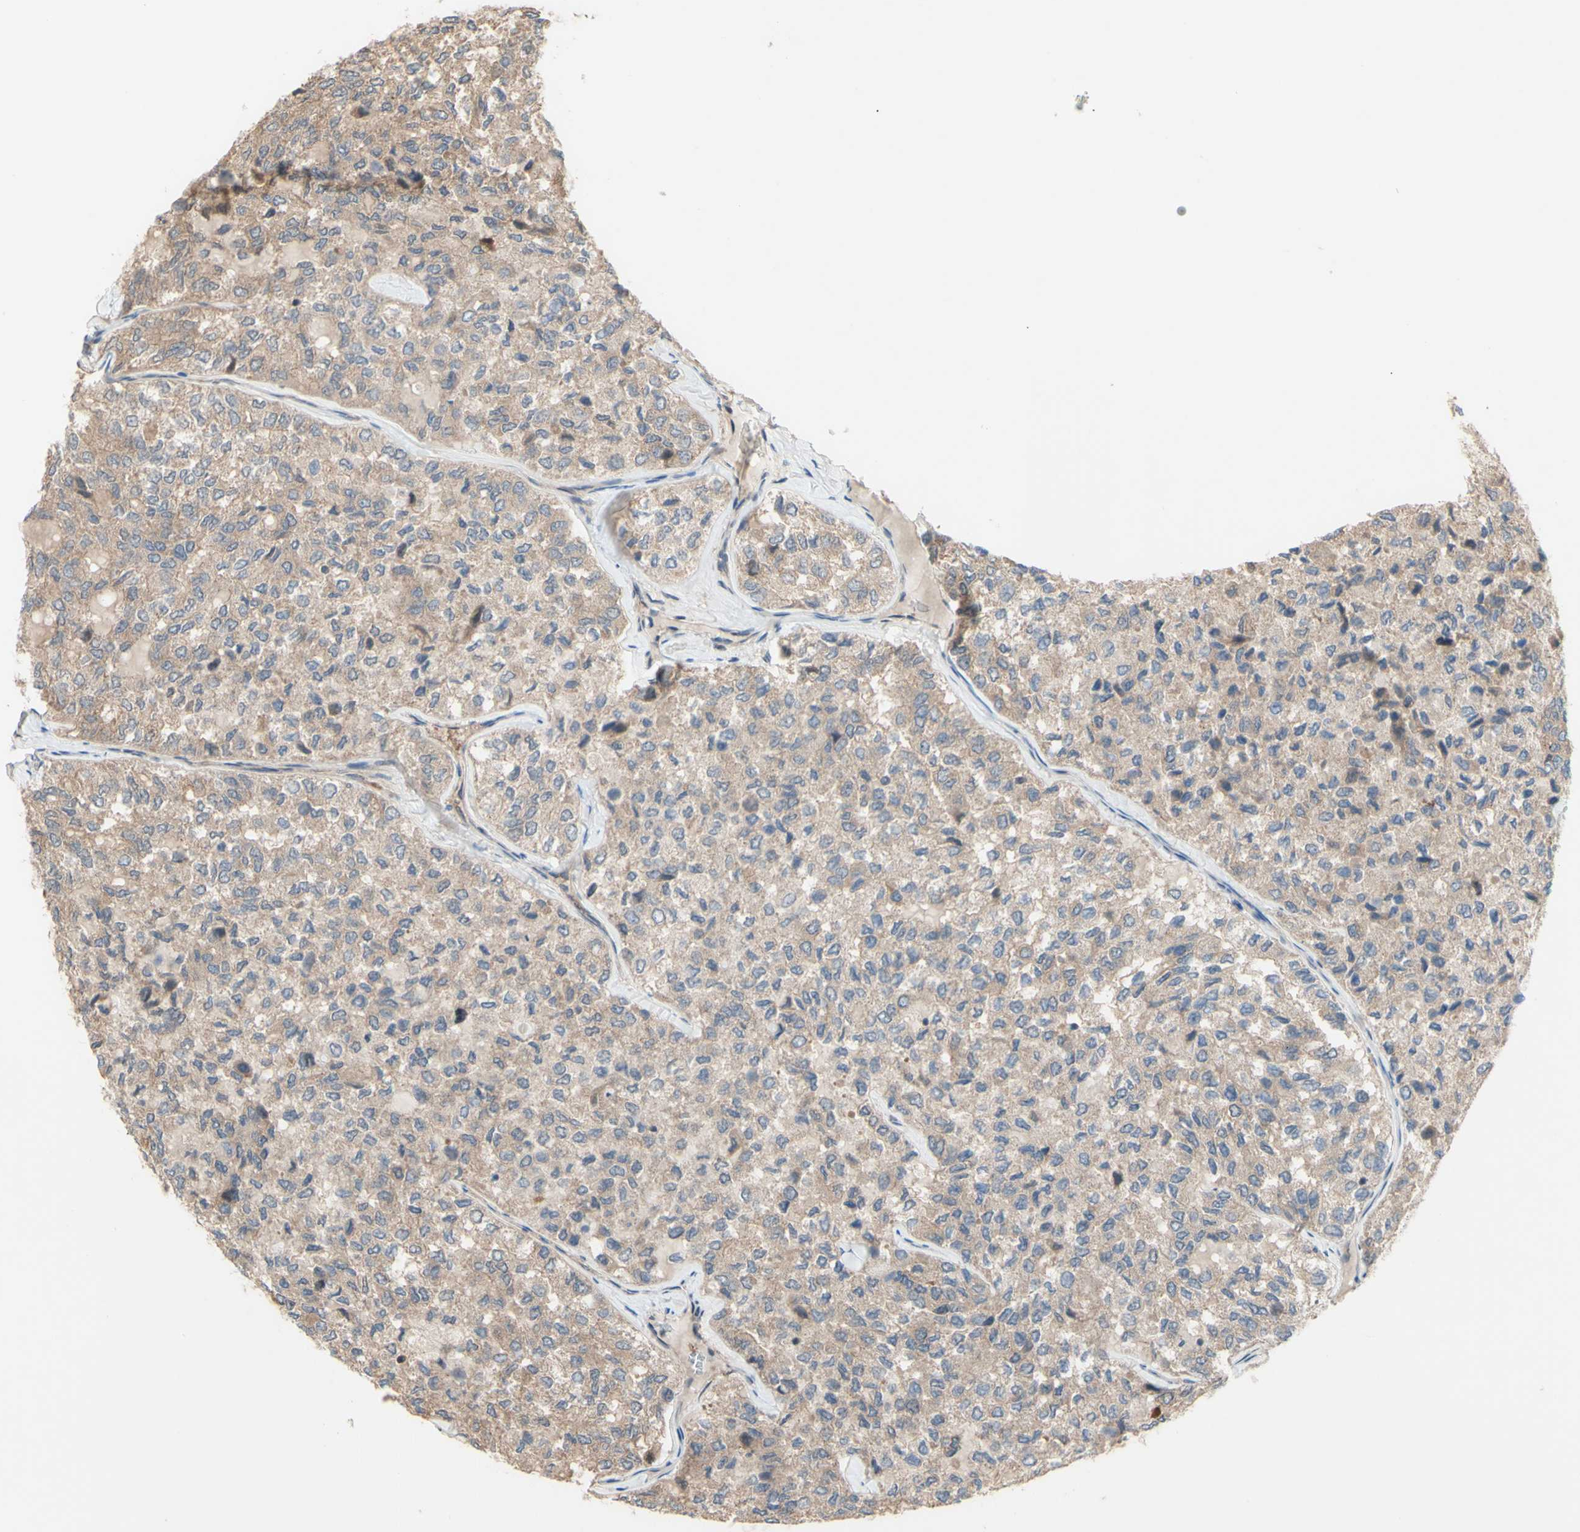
{"staining": {"intensity": "moderate", "quantity": ">75%", "location": "cytoplasmic/membranous"}, "tissue": "thyroid cancer", "cell_type": "Tumor cells", "image_type": "cancer", "snomed": [{"axis": "morphology", "description": "Follicular adenoma carcinoma, NOS"}, {"axis": "topography", "description": "Thyroid gland"}], "caption": "Protein analysis of thyroid cancer tissue displays moderate cytoplasmic/membranous staining in about >75% of tumor cells. The protein of interest is stained brown, and the nuclei are stained in blue (DAB (3,3'-diaminobenzidine) IHC with brightfield microscopy, high magnification).", "gene": "DYNLRB1", "patient": {"sex": "male", "age": 75}}